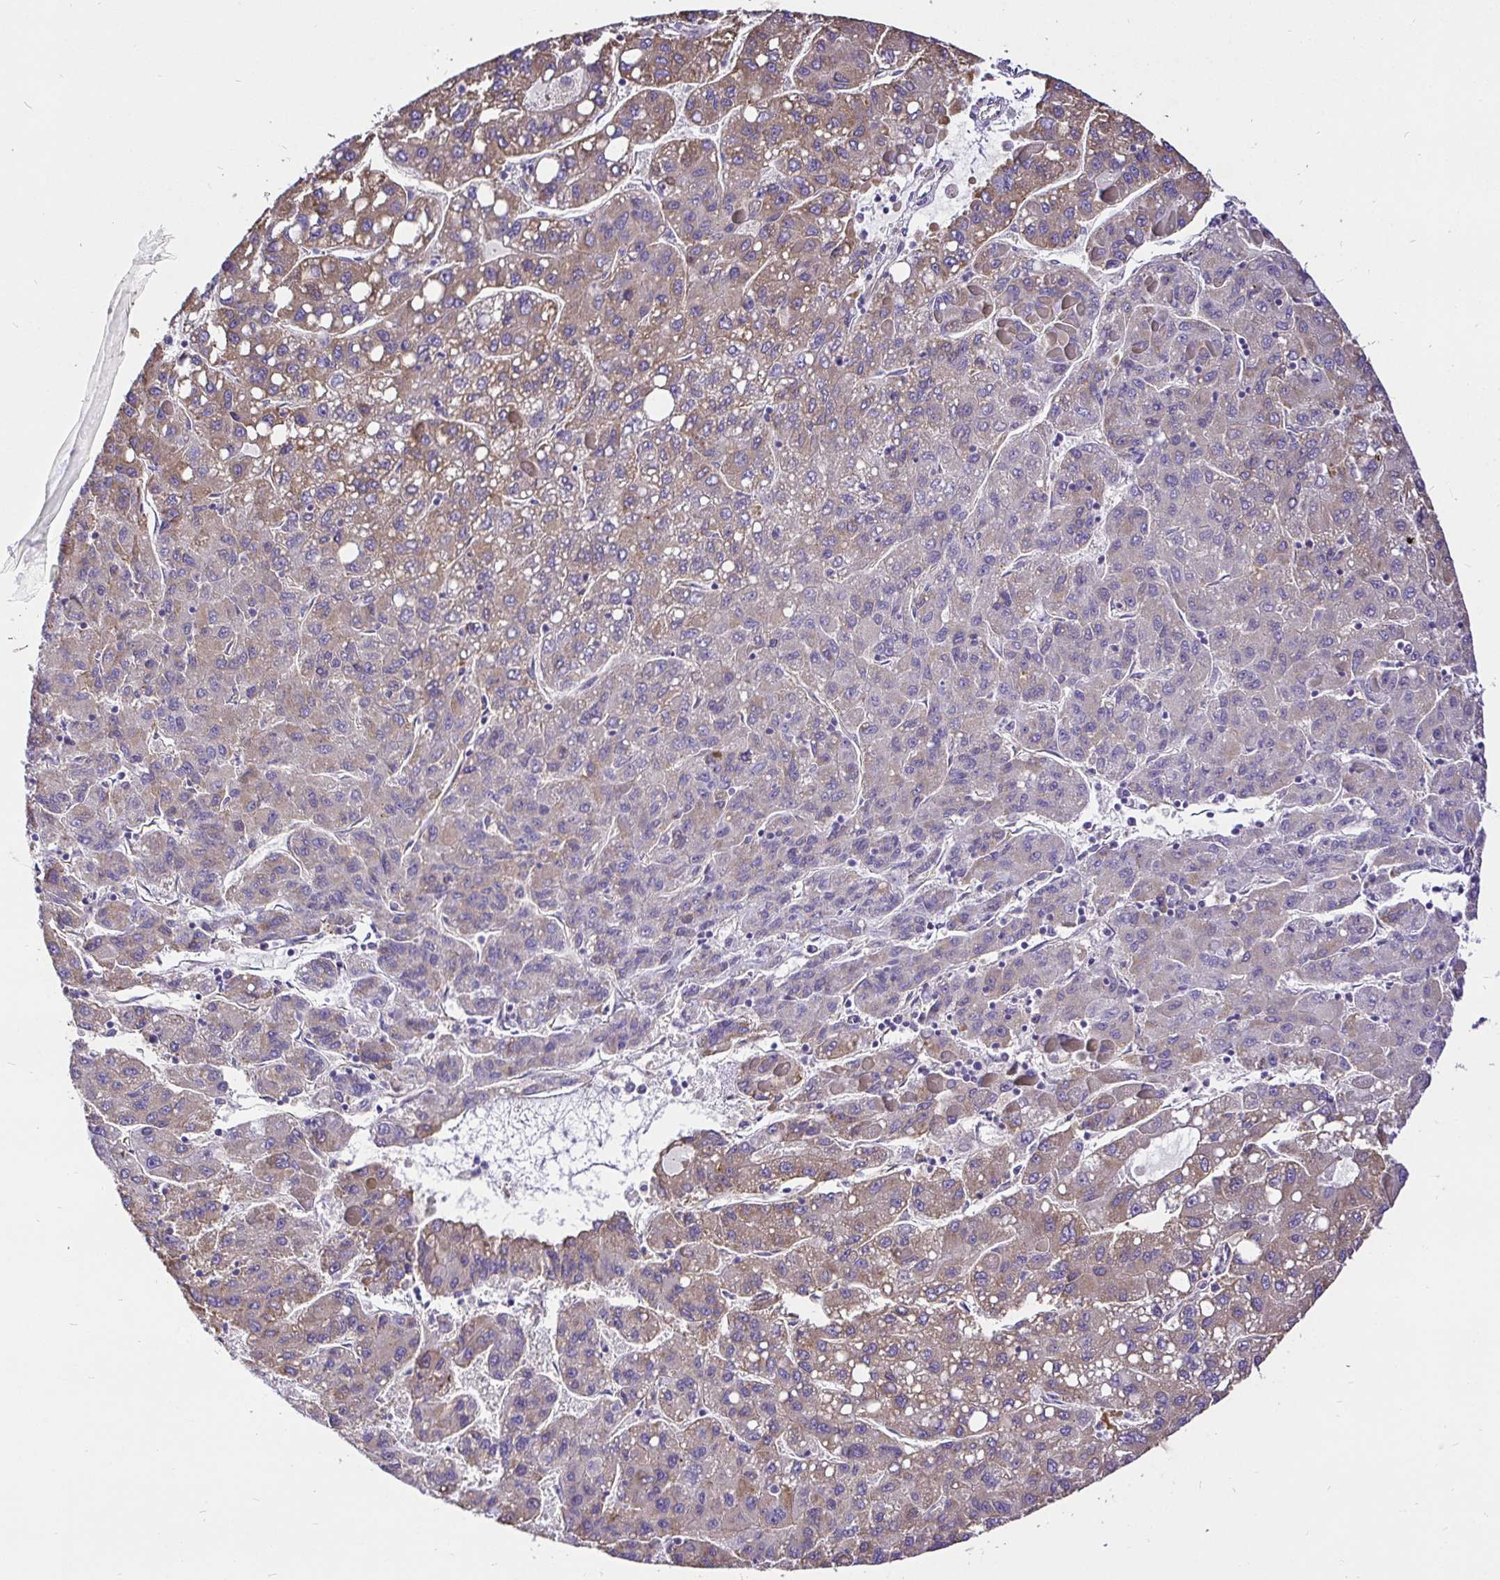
{"staining": {"intensity": "moderate", "quantity": "25%-75%", "location": "cytoplasmic/membranous"}, "tissue": "liver cancer", "cell_type": "Tumor cells", "image_type": "cancer", "snomed": [{"axis": "morphology", "description": "Carcinoma, Hepatocellular, NOS"}, {"axis": "topography", "description": "Liver"}], "caption": "Immunohistochemistry of hepatocellular carcinoma (liver) displays medium levels of moderate cytoplasmic/membranous expression in about 25%-75% of tumor cells. (DAB (3,3'-diaminobenzidine) = brown stain, brightfield microscopy at high magnification).", "gene": "CCDC122", "patient": {"sex": "female", "age": 82}}